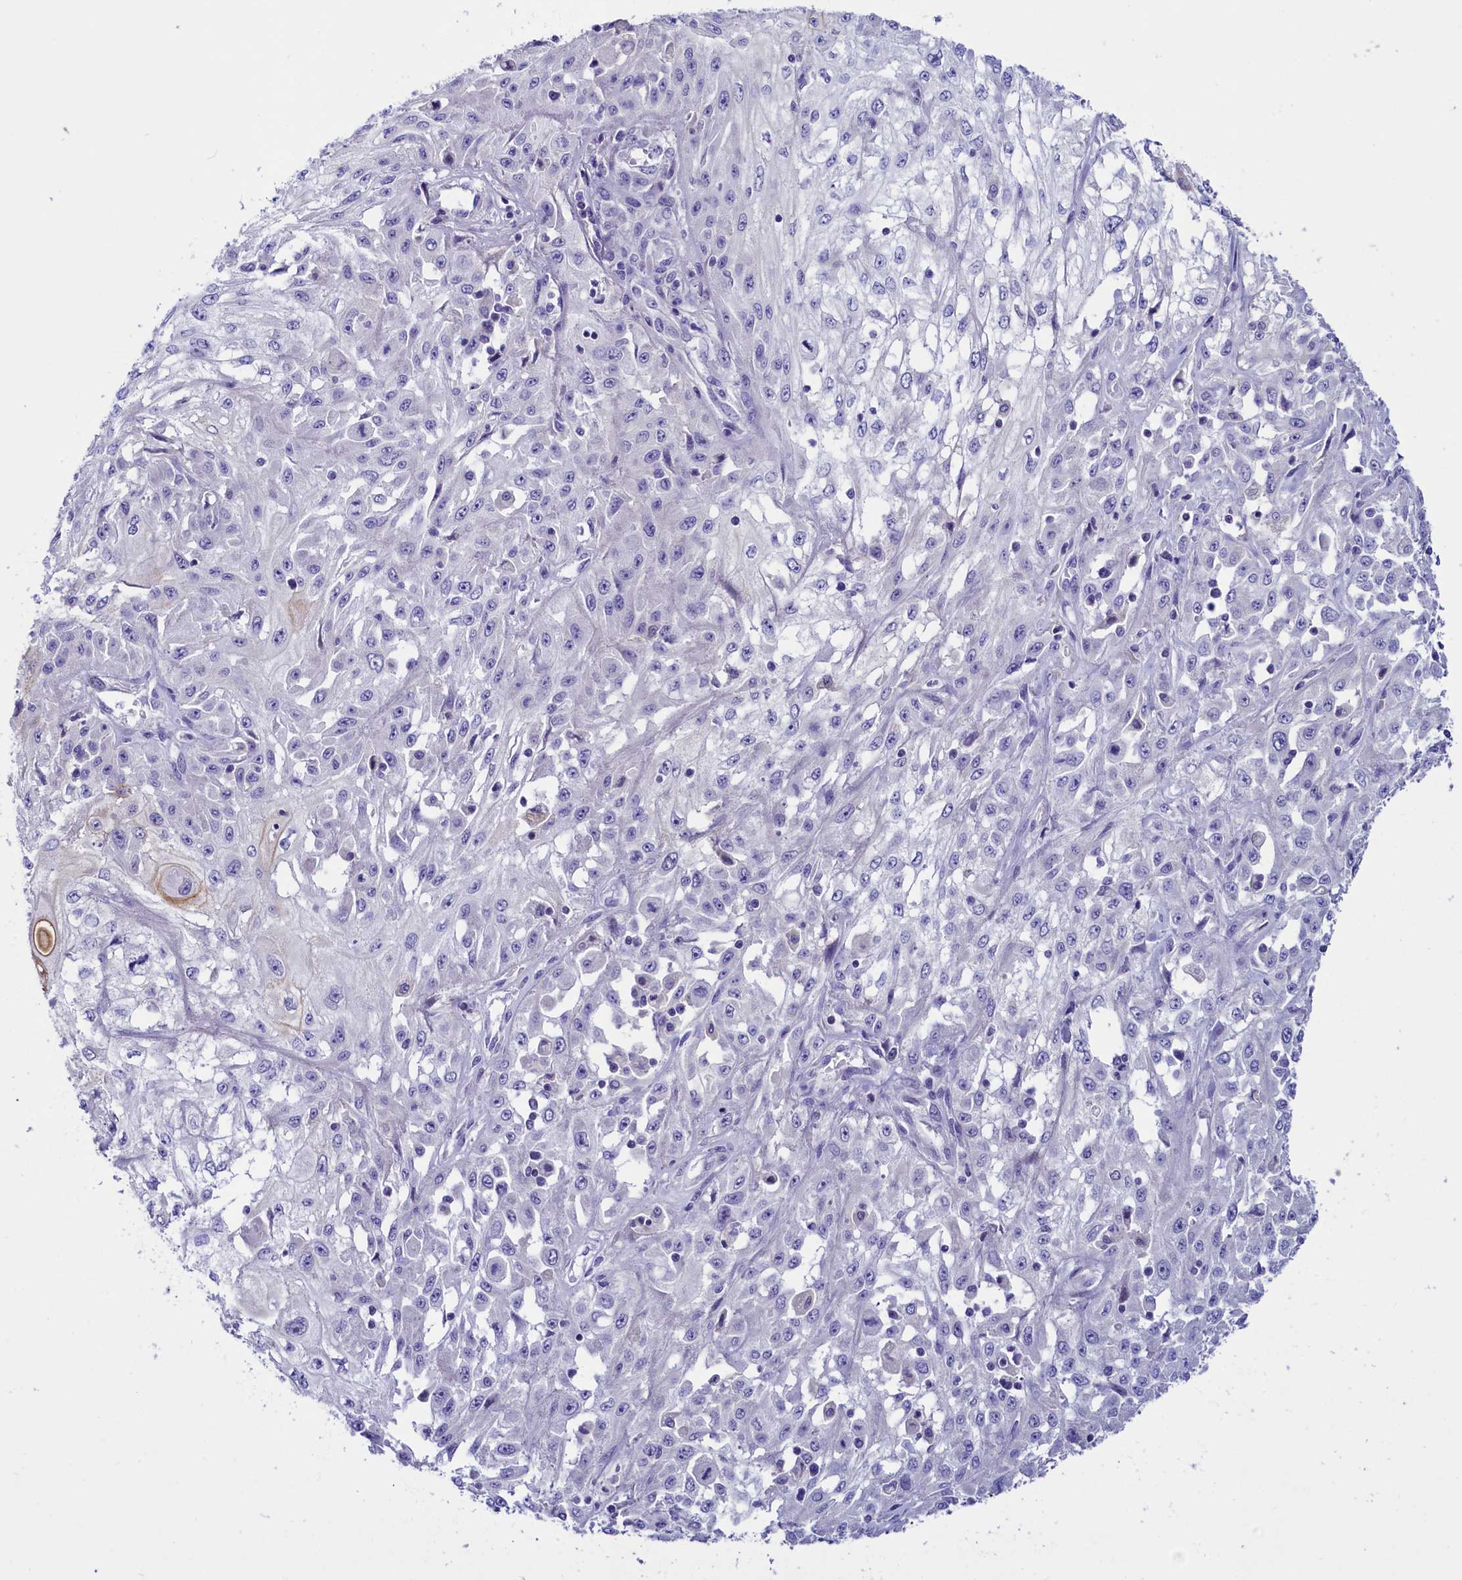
{"staining": {"intensity": "negative", "quantity": "none", "location": "none"}, "tissue": "skin cancer", "cell_type": "Tumor cells", "image_type": "cancer", "snomed": [{"axis": "morphology", "description": "Squamous cell carcinoma, NOS"}, {"axis": "morphology", "description": "Squamous cell carcinoma, metastatic, NOS"}, {"axis": "topography", "description": "Skin"}, {"axis": "topography", "description": "Lymph node"}], "caption": "An IHC histopathology image of skin cancer (metastatic squamous cell carcinoma) is shown. There is no staining in tumor cells of skin cancer (metastatic squamous cell carcinoma).", "gene": "RTTN", "patient": {"sex": "male", "age": 75}}